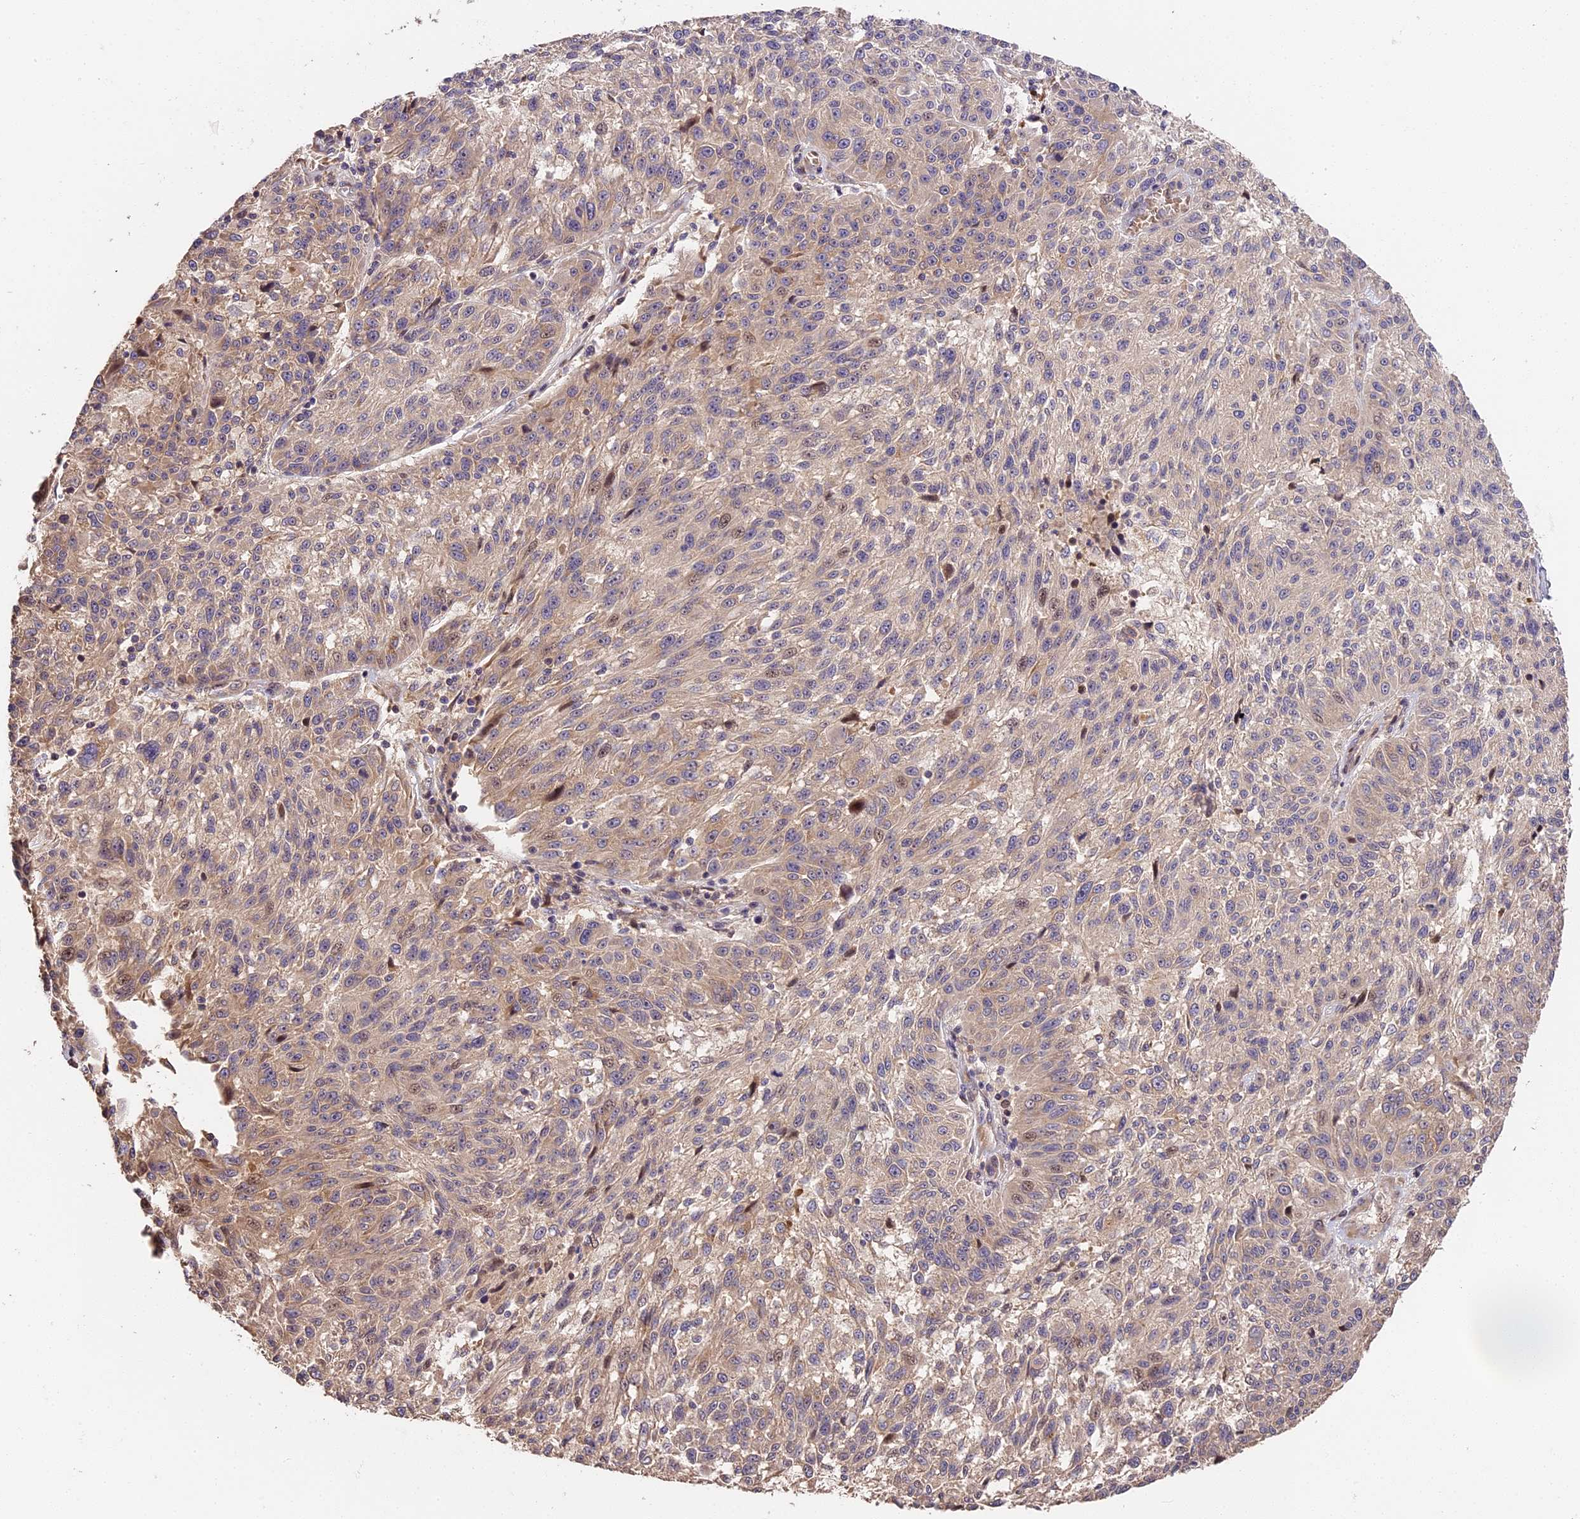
{"staining": {"intensity": "weak", "quantity": "25%-75%", "location": "cytoplasmic/membranous"}, "tissue": "melanoma", "cell_type": "Tumor cells", "image_type": "cancer", "snomed": [{"axis": "morphology", "description": "Malignant melanoma, NOS"}, {"axis": "topography", "description": "Skin"}], "caption": "Human malignant melanoma stained for a protein (brown) demonstrates weak cytoplasmic/membranous positive expression in about 25%-75% of tumor cells.", "gene": "ARHGAP17", "patient": {"sex": "male", "age": 53}}